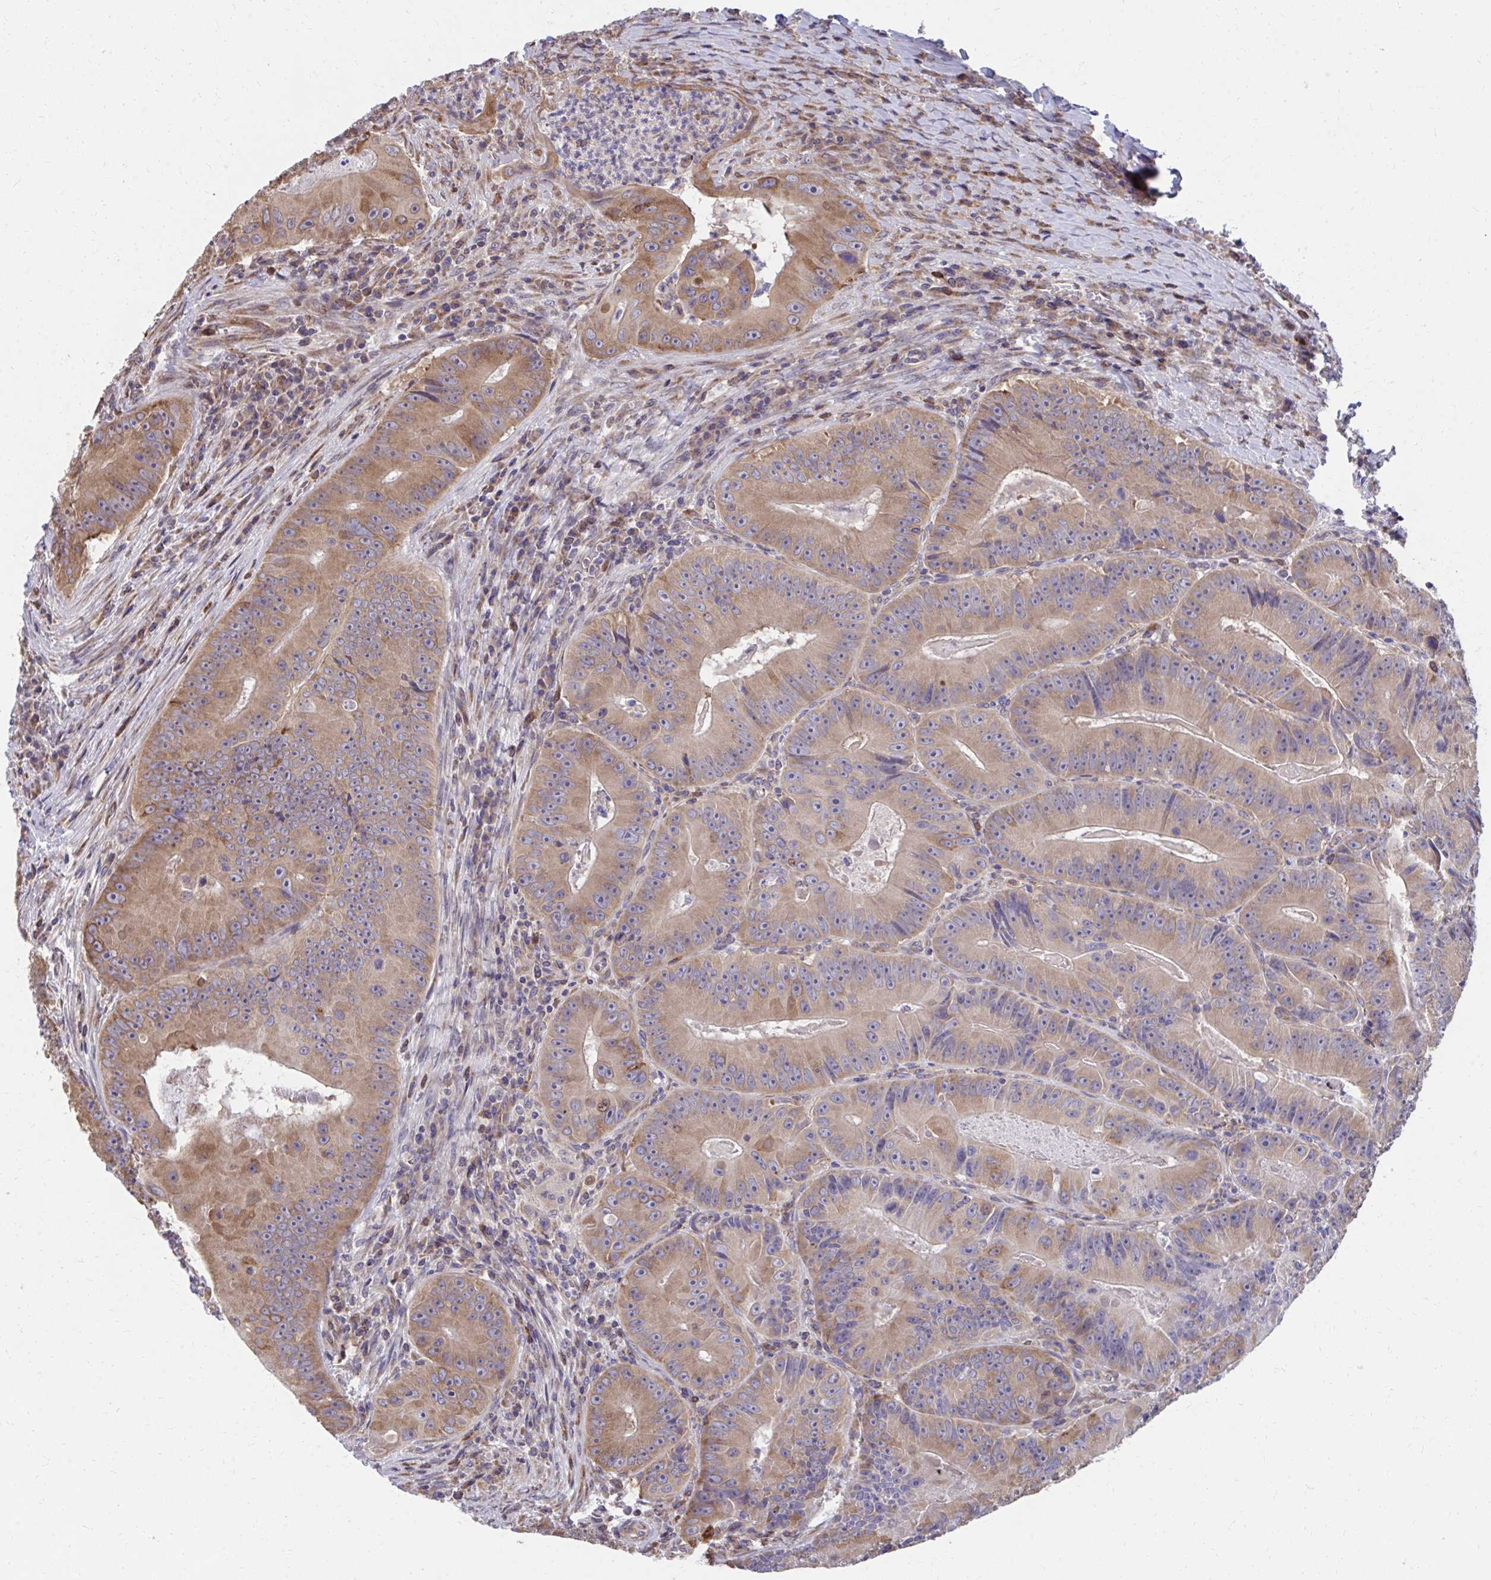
{"staining": {"intensity": "moderate", "quantity": ">75%", "location": "cytoplasmic/membranous"}, "tissue": "colorectal cancer", "cell_type": "Tumor cells", "image_type": "cancer", "snomed": [{"axis": "morphology", "description": "Adenocarcinoma, NOS"}, {"axis": "topography", "description": "Colon"}], "caption": "A medium amount of moderate cytoplasmic/membranous positivity is appreciated in about >75% of tumor cells in colorectal cancer tissue. The staining was performed using DAB, with brown indicating positive protein expression. Nuclei are stained blue with hematoxylin.", "gene": "ZNF778", "patient": {"sex": "female", "age": 86}}